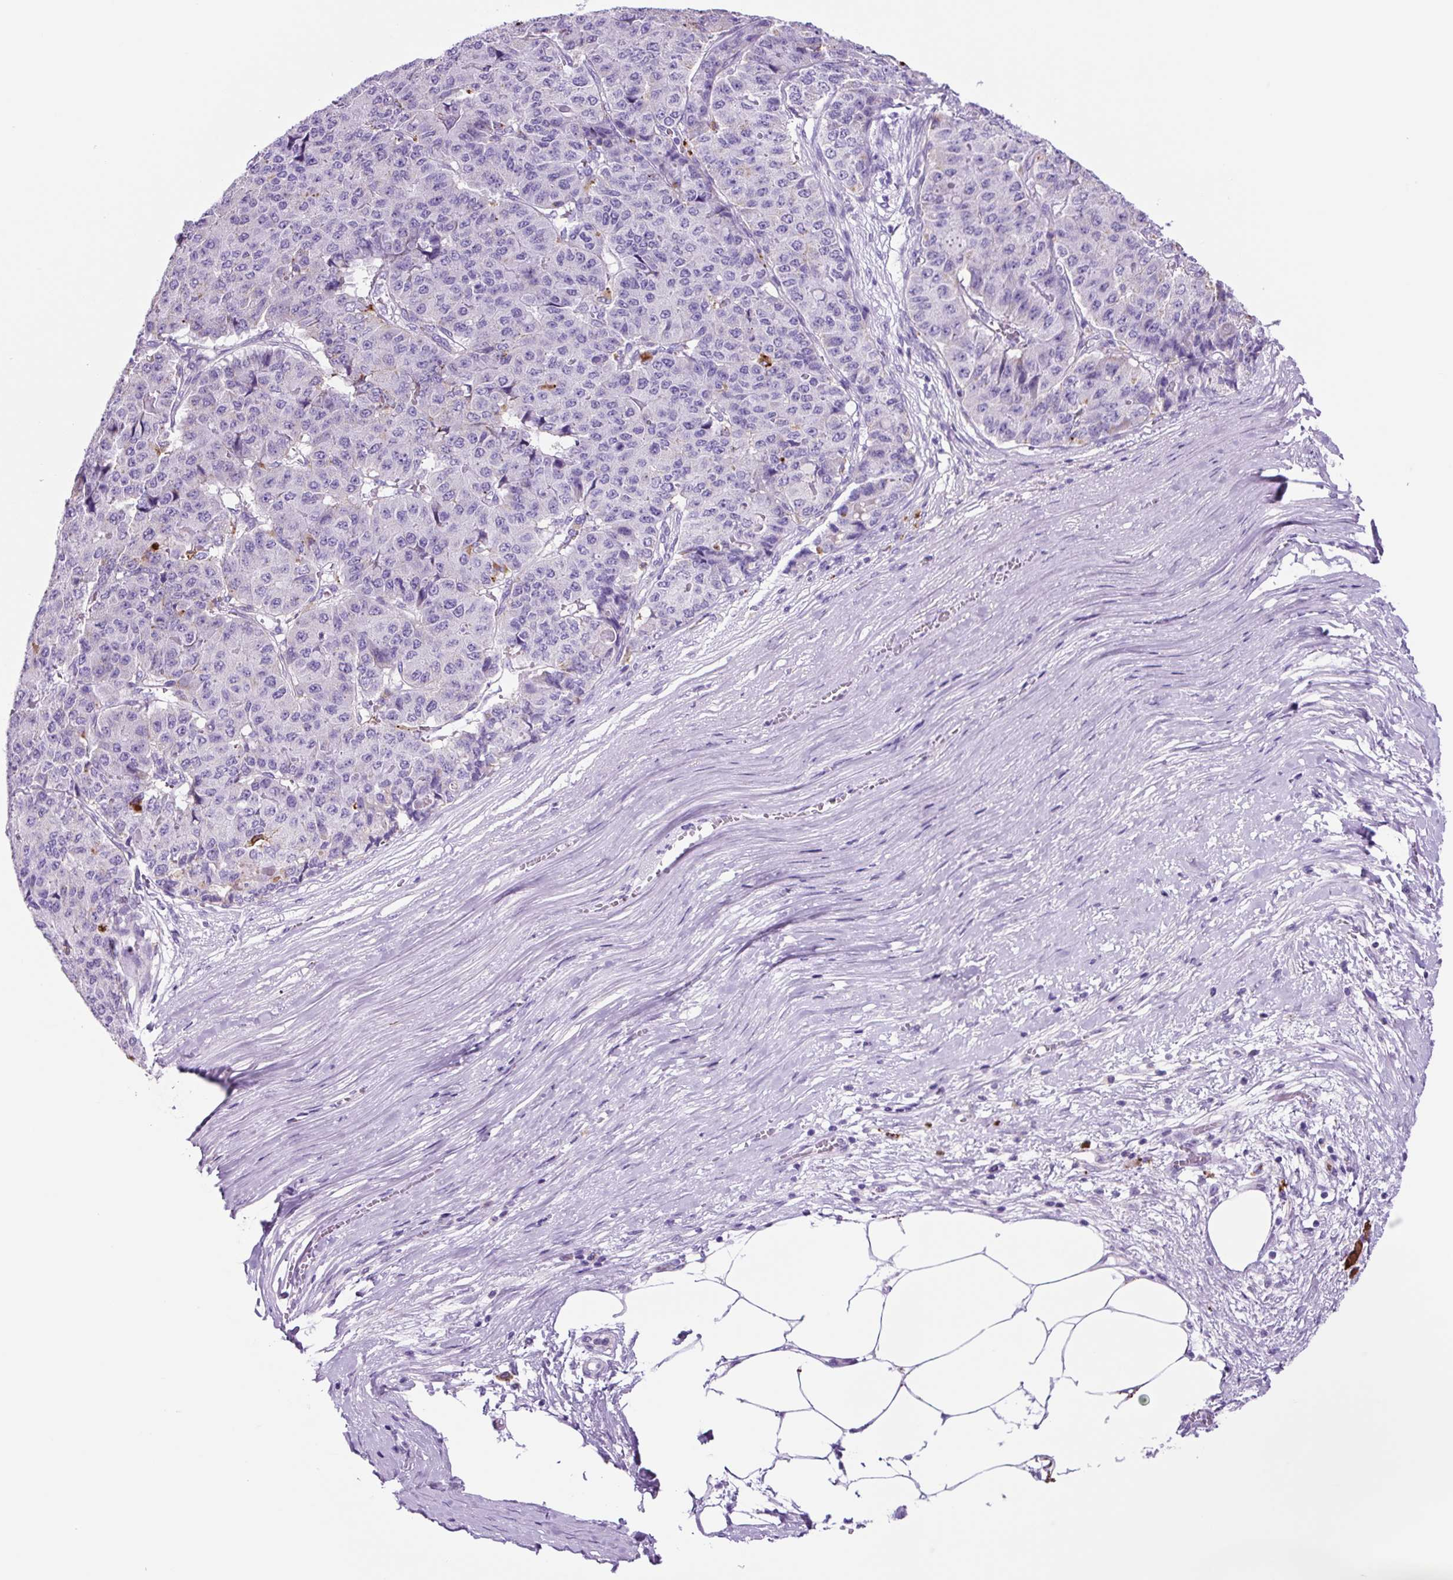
{"staining": {"intensity": "negative", "quantity": "none", "location": "none"}, "tissue": "pancreatic cancer", "cell_type": "Tumor cells", "image_type": "cancer", "snomed": [{"axis": "morphology", "description": "Adenocarcinoma, NOS"}, {"axis": "topography", "description": "Pancreas"}], "caption": "The photomicrograph demonstrates no significant positivity in tumor cells of pancreatic adenocarcinoma.", "gene": "LCN10", "patient": {"sex": "male", "age": 50}}